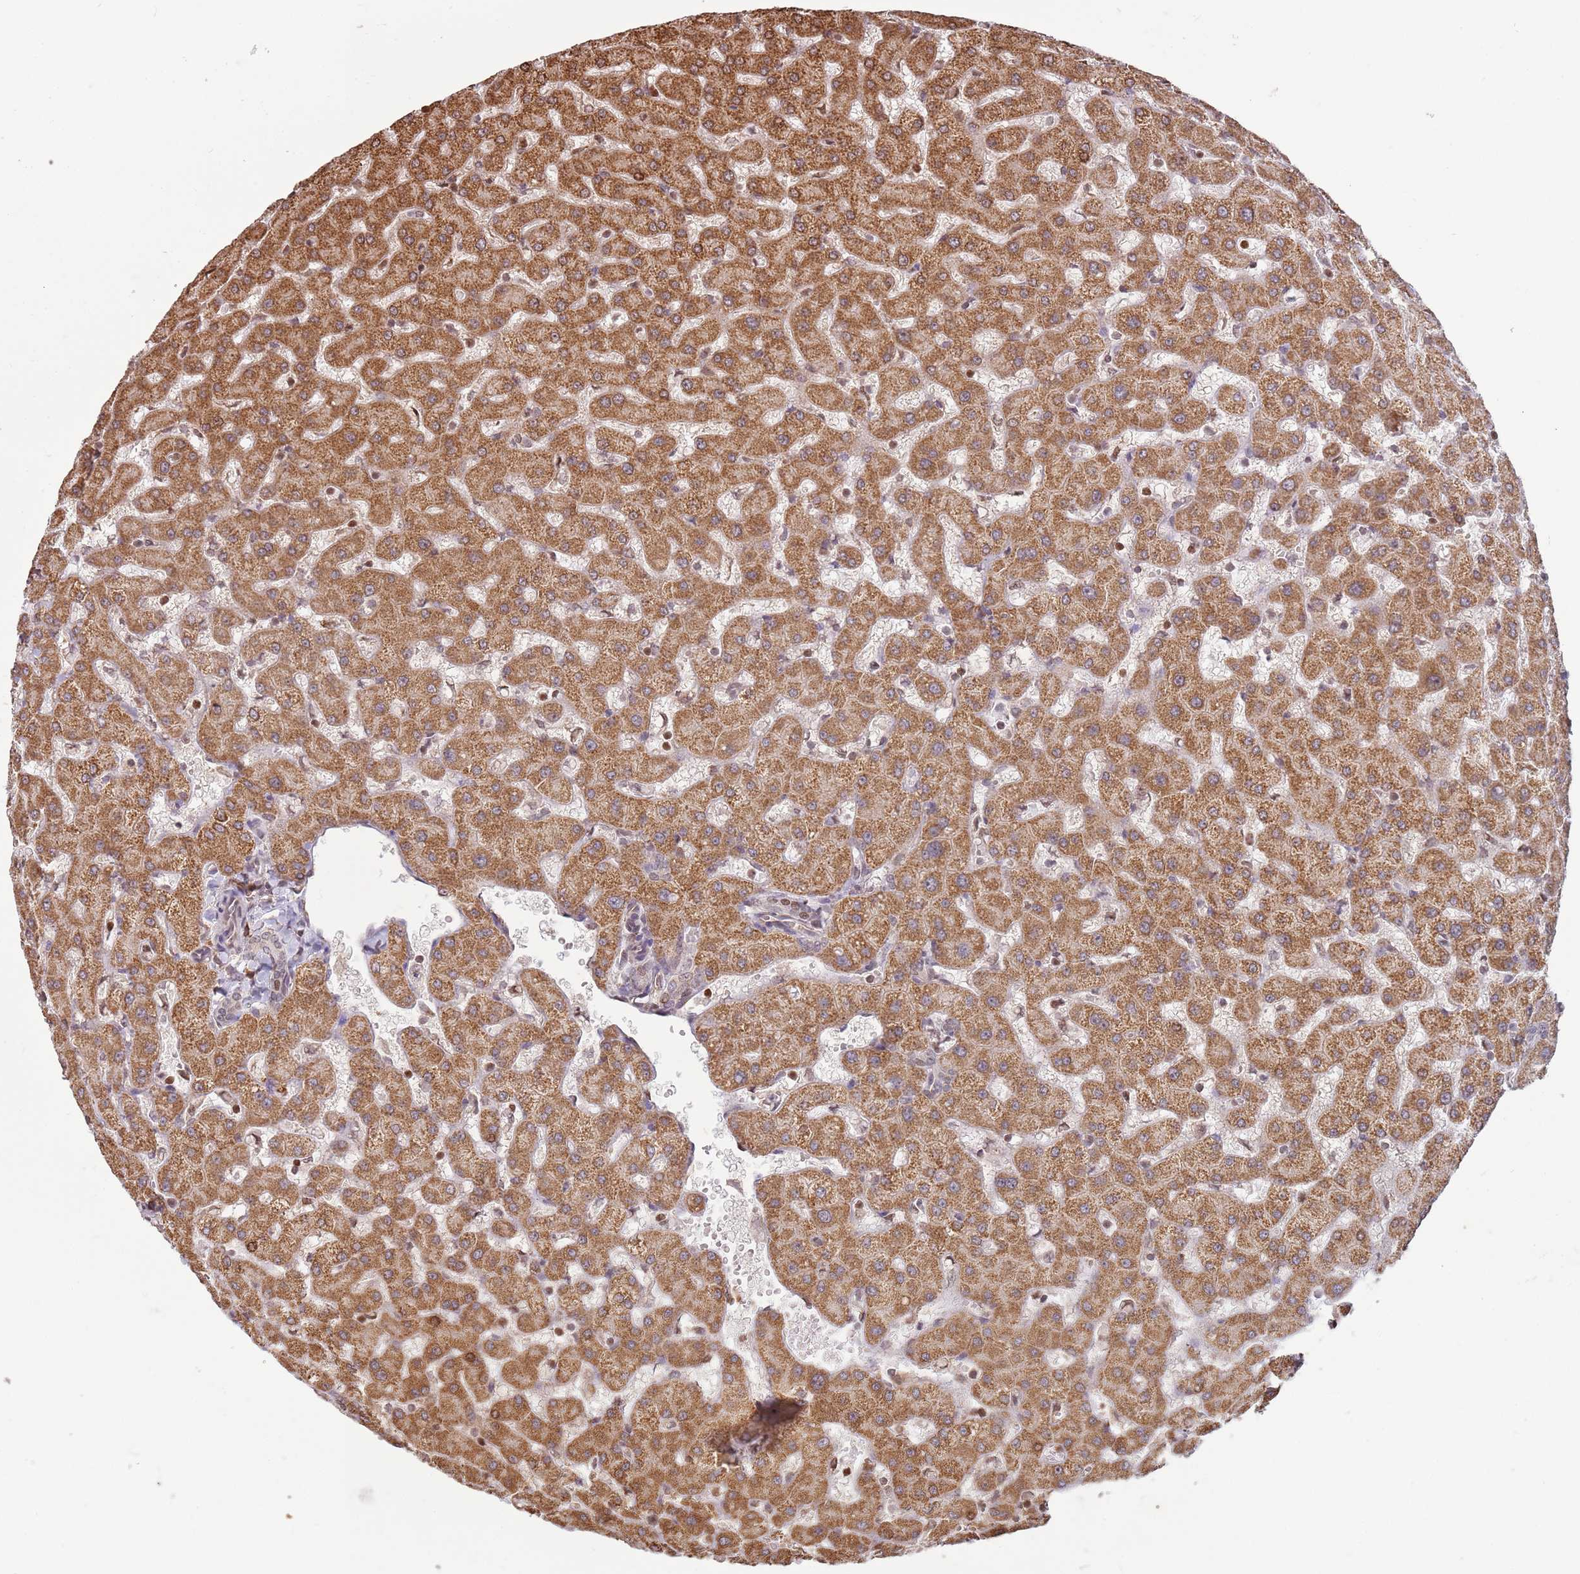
{"staining": {"intensity": "weak", "quantity": ">75%", "location": "cytoplasmic/membranous,nuclear"}, "tissue": "liver", "cell_type": "Cholangiocytes", "image_type": "normal", "snomed": [{"axis": "morphology", "description": "Normal tissue, NOS"}, {"axis": "topography", "description": "Liver"}], "caption": "Immunohistochemical staining of unremarkable human liver exhibits weak cytoplasmic/membranous,nuclear protein expression in about >75% of cholangiocytes. (Brightfield microscopy of DAB IHC at high magnification).", "gene": "SCAF1", "patient": {"sex": "female", "age": 63}}